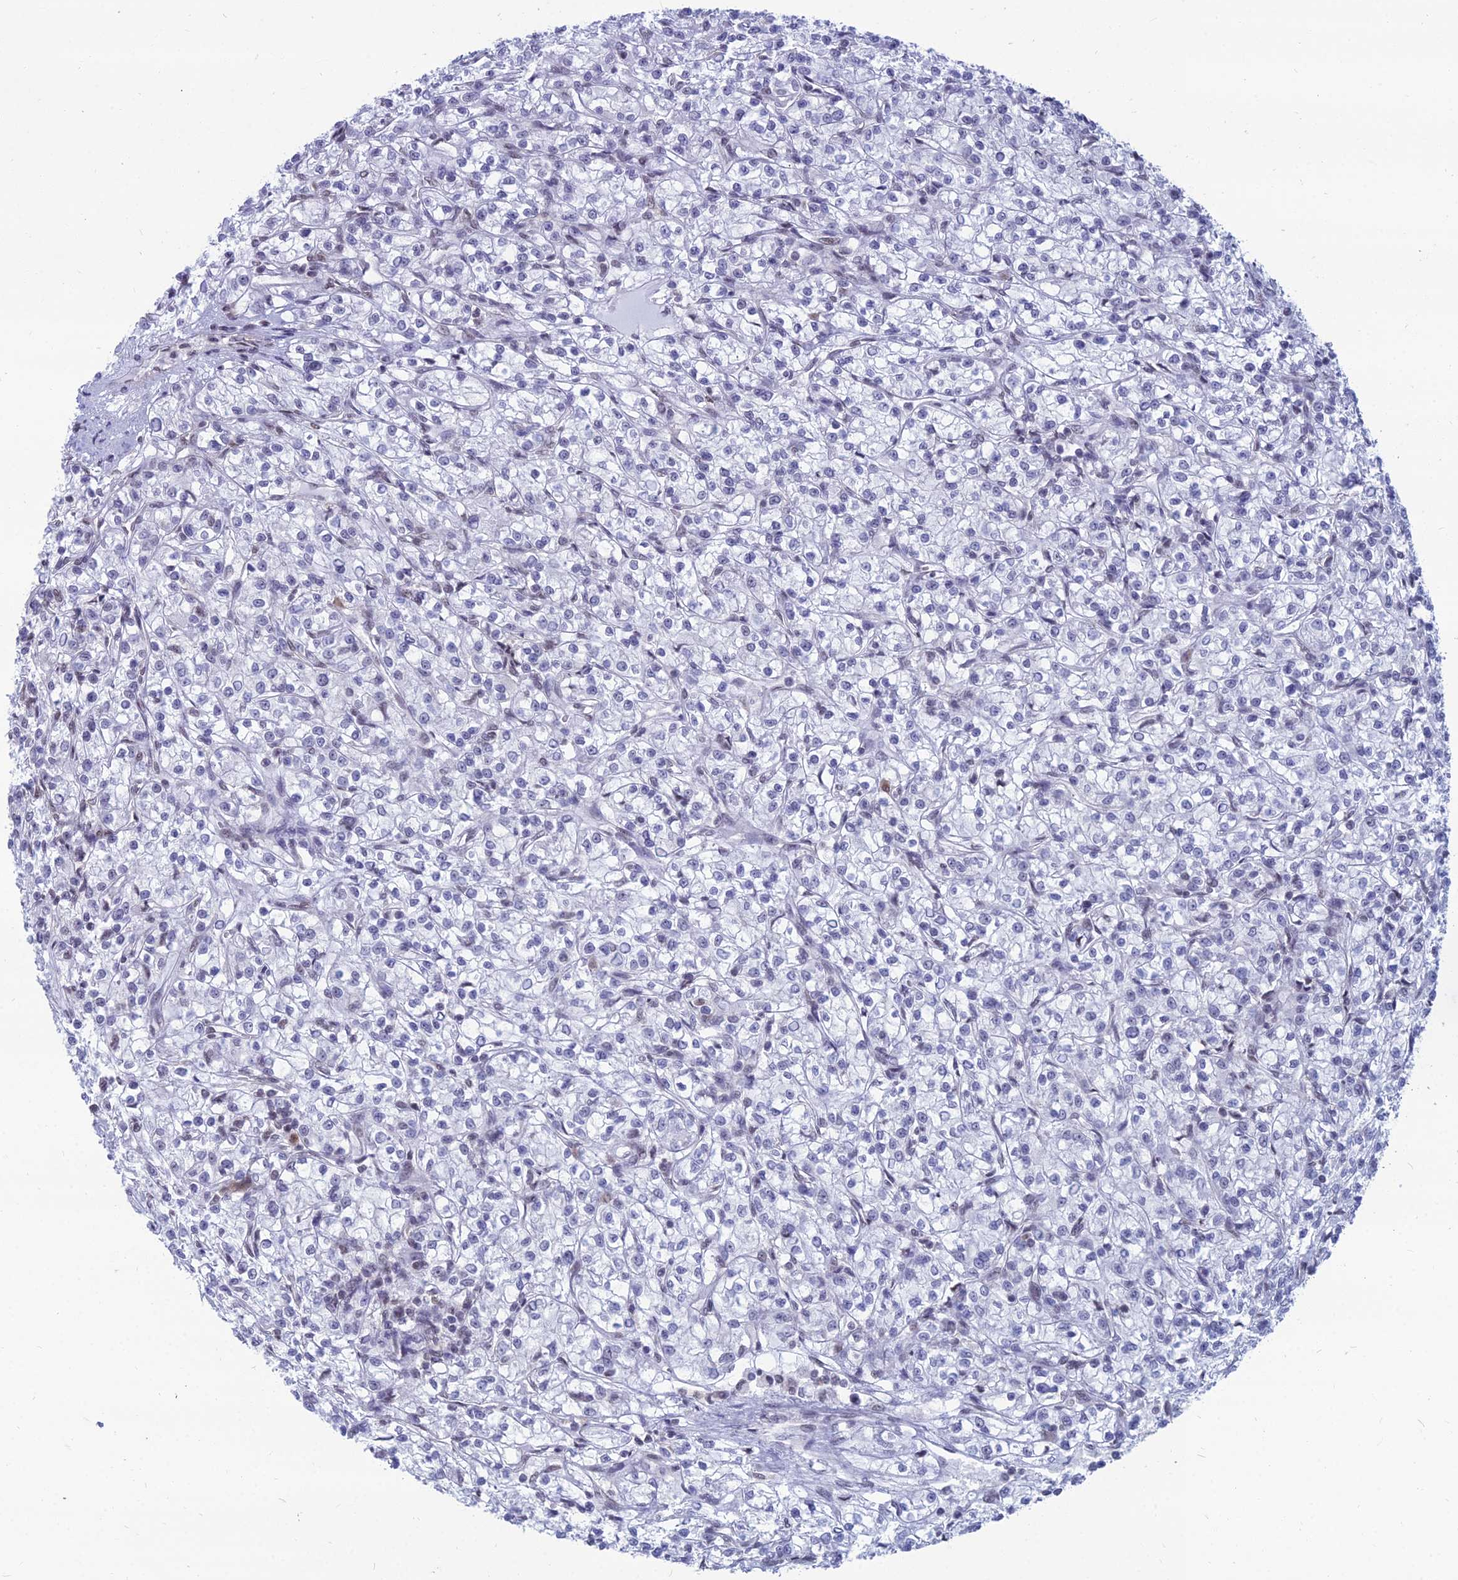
{"staining": {"intensity": "negative", "quantity": "none", "location": "none"}, "tissue": "renal cancer", "cell_type": "Tumor cells", "image_type": "cancer", "snomed": [{"axis": "morphology", "description": "Adenocarcinoma, NOS"}, {"axis": "topography", "description": "Kidney"}], "caption": "Protein analysis of renal cancer (adenocarcinoma) exhibits no significant staining in tumor cells. The staining was performed using DAB to visualize the protein expression in brown, while the nuclei were stained in blue with hematoxylin (Magnification: 20x).", "gene": "SRSF7", "patient": {"sex": "female", "age": 59}}